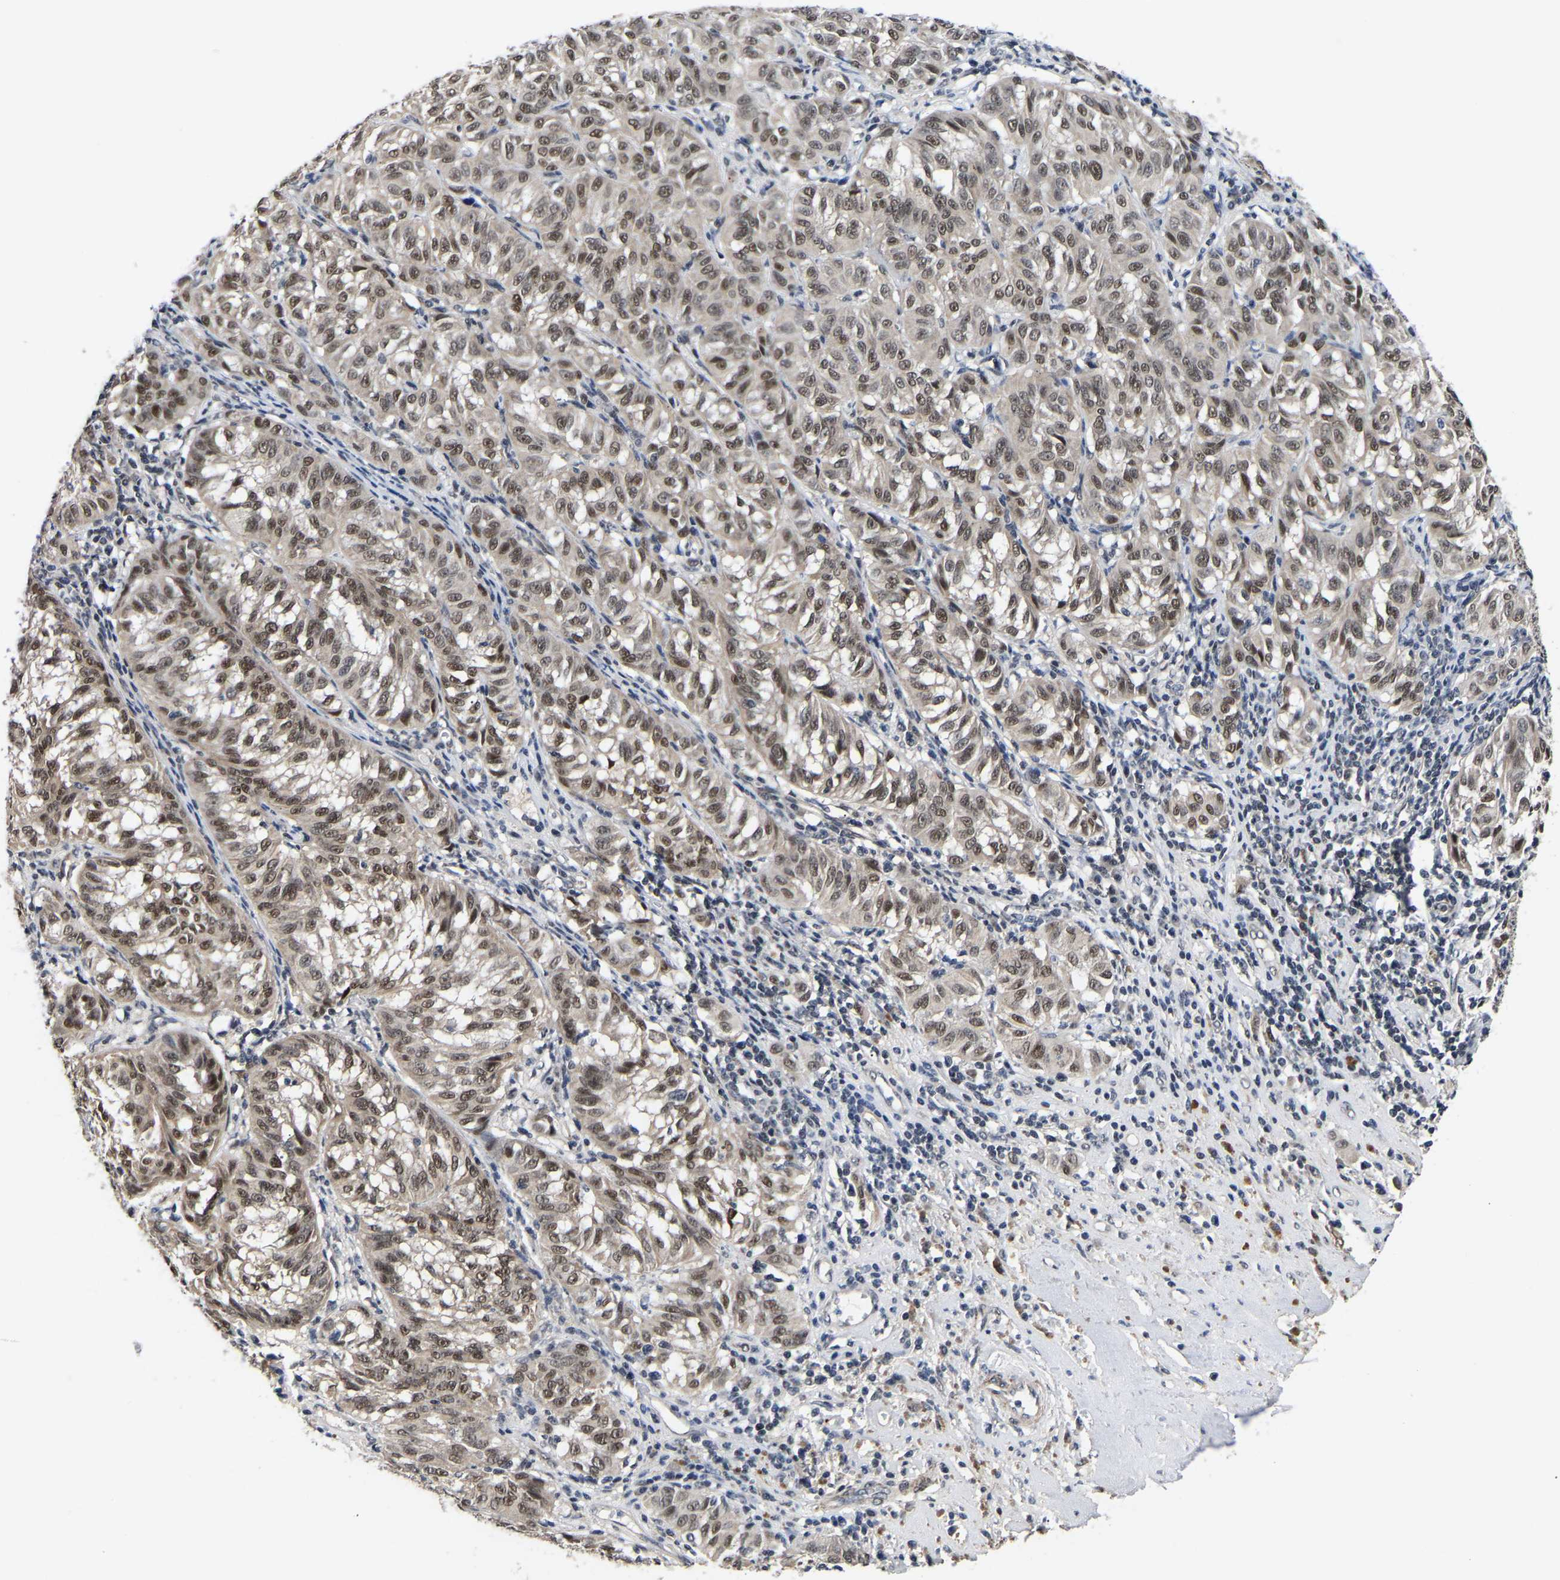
{"staining": {"intensity": "moderate", "quantity": ">75%", "location": "nuclear"}, "tissue": "melanoma", "cell_type": "Tumor cells", "image_type": "cancer", "snomed": [{"axis": "morphology", "description": "Malignant melanoma, NOS"}, {"axis": "topography", "description": "Skin"}], "caption": "Protein expression analysis of melanoma reveals moderate nuclear staining in about >75% of tumor cells.", "gene": "METTL16", "patient": {"sex": "female", "age": 72}}